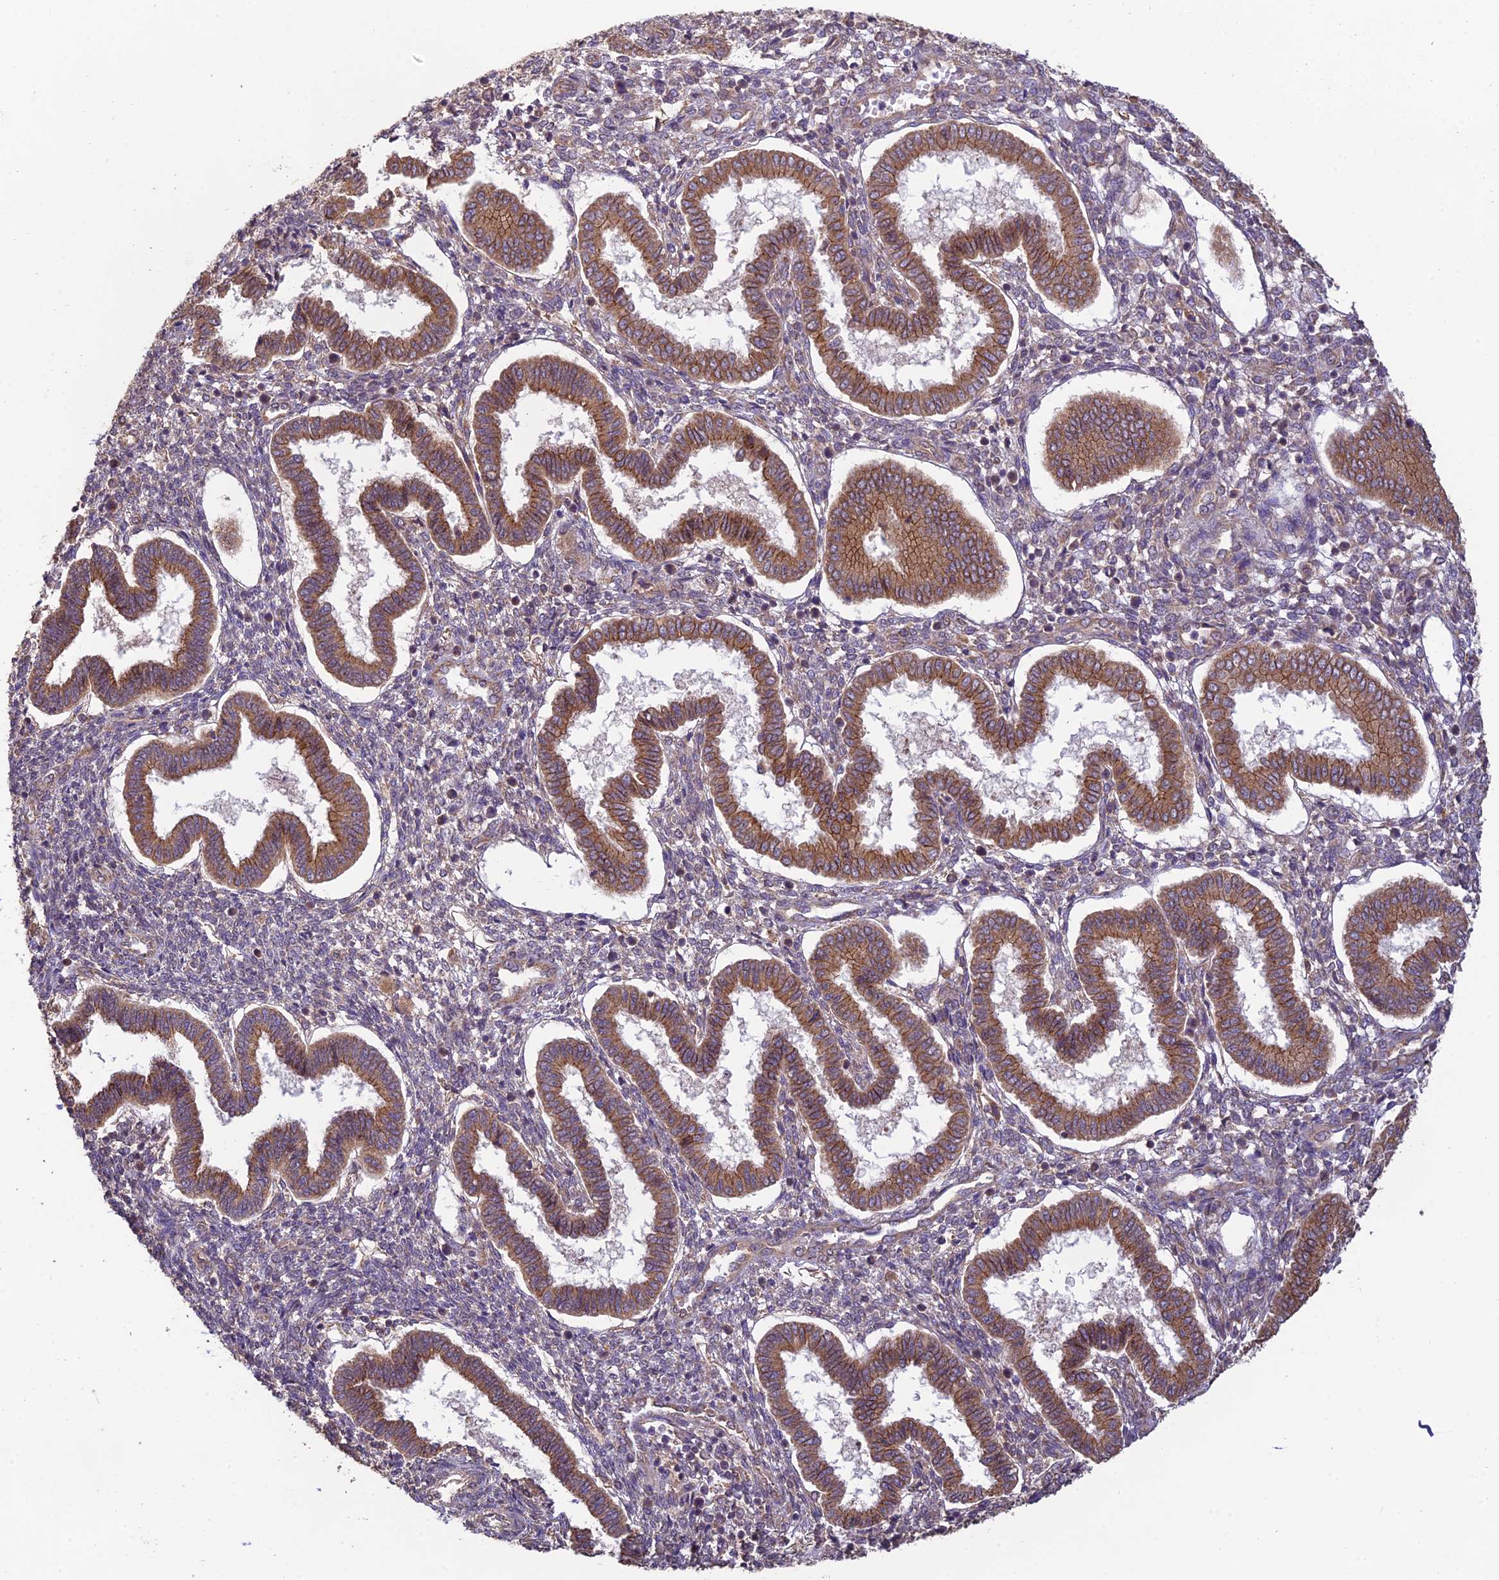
{"staining": {"intensity": "negative", "quantity": "none", "location": "none"}, "tissue": "endometrium", "cell_type": "Cells in endometrial stroma", "image_type": "normal", "snomed": [{"axis": "morphology", "description": "Normal tissue, NOS"}, {"axis": "topography", "description": "Endometrium"}], "caption": "Immunohistochemistry histopathology image of unremarkable human endometrium stained for a protein (brown), which exhibits no positivity in cells in endometrial stroma.", "gene": "MRNIP", "patient": {"sex": "female", "age": 24}}